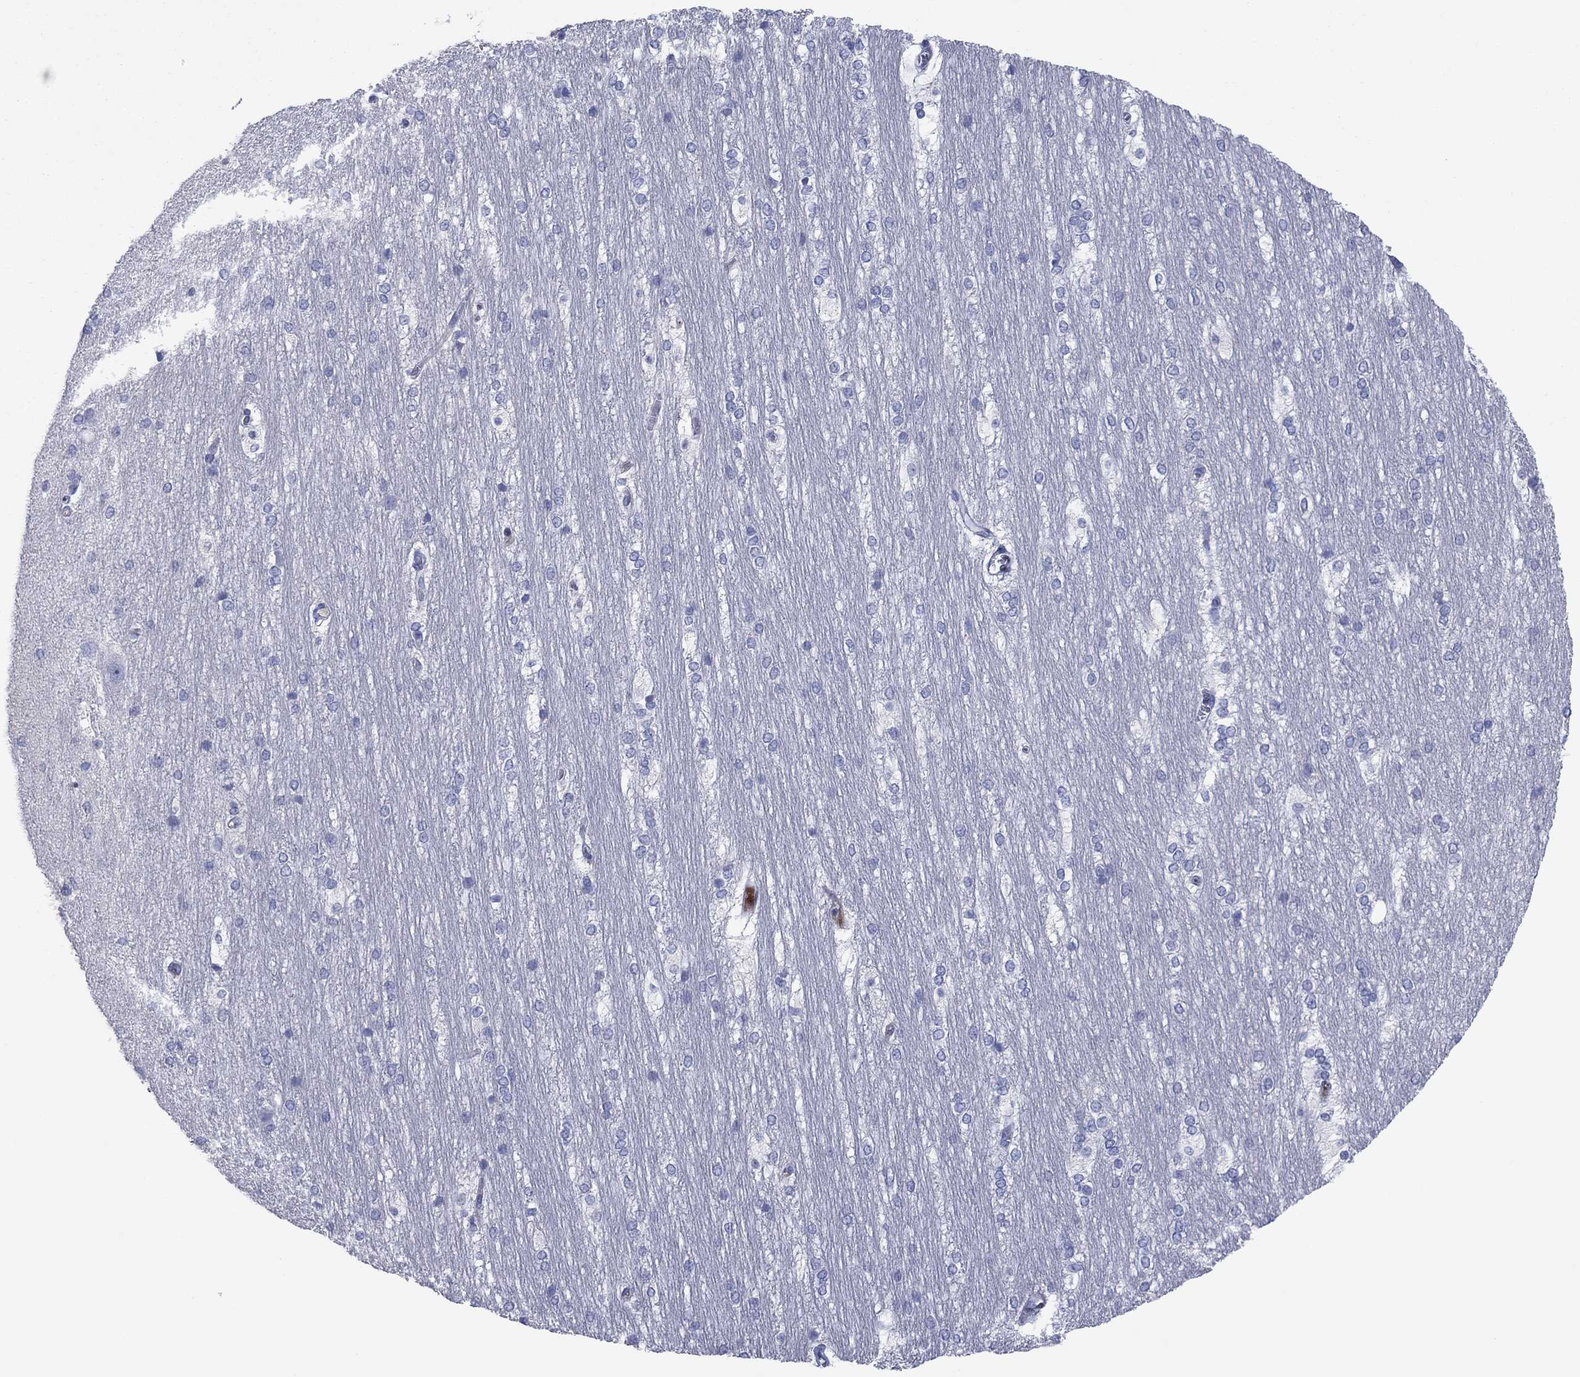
{"staining": {"intensity": "negative", "quantity": "none", "location": "none"}, "tissue": "hippocampus", "cell_type": "Glial cells", "image_type": "normal", "snomed": [{"axis": "morphology", "description": "Normal tissue, NOS"}, {"axis": "topography", "description": "Cerebral cortex"}, {"axis": "topography", "description": "Hippocampus"}], "caption": "Hippocampus stained for a protein using immunohistochemistry (IHC) exhibits no positivity glial cells.", "gene": "PVR", "patient": {"sex": "female", "age": 19}}